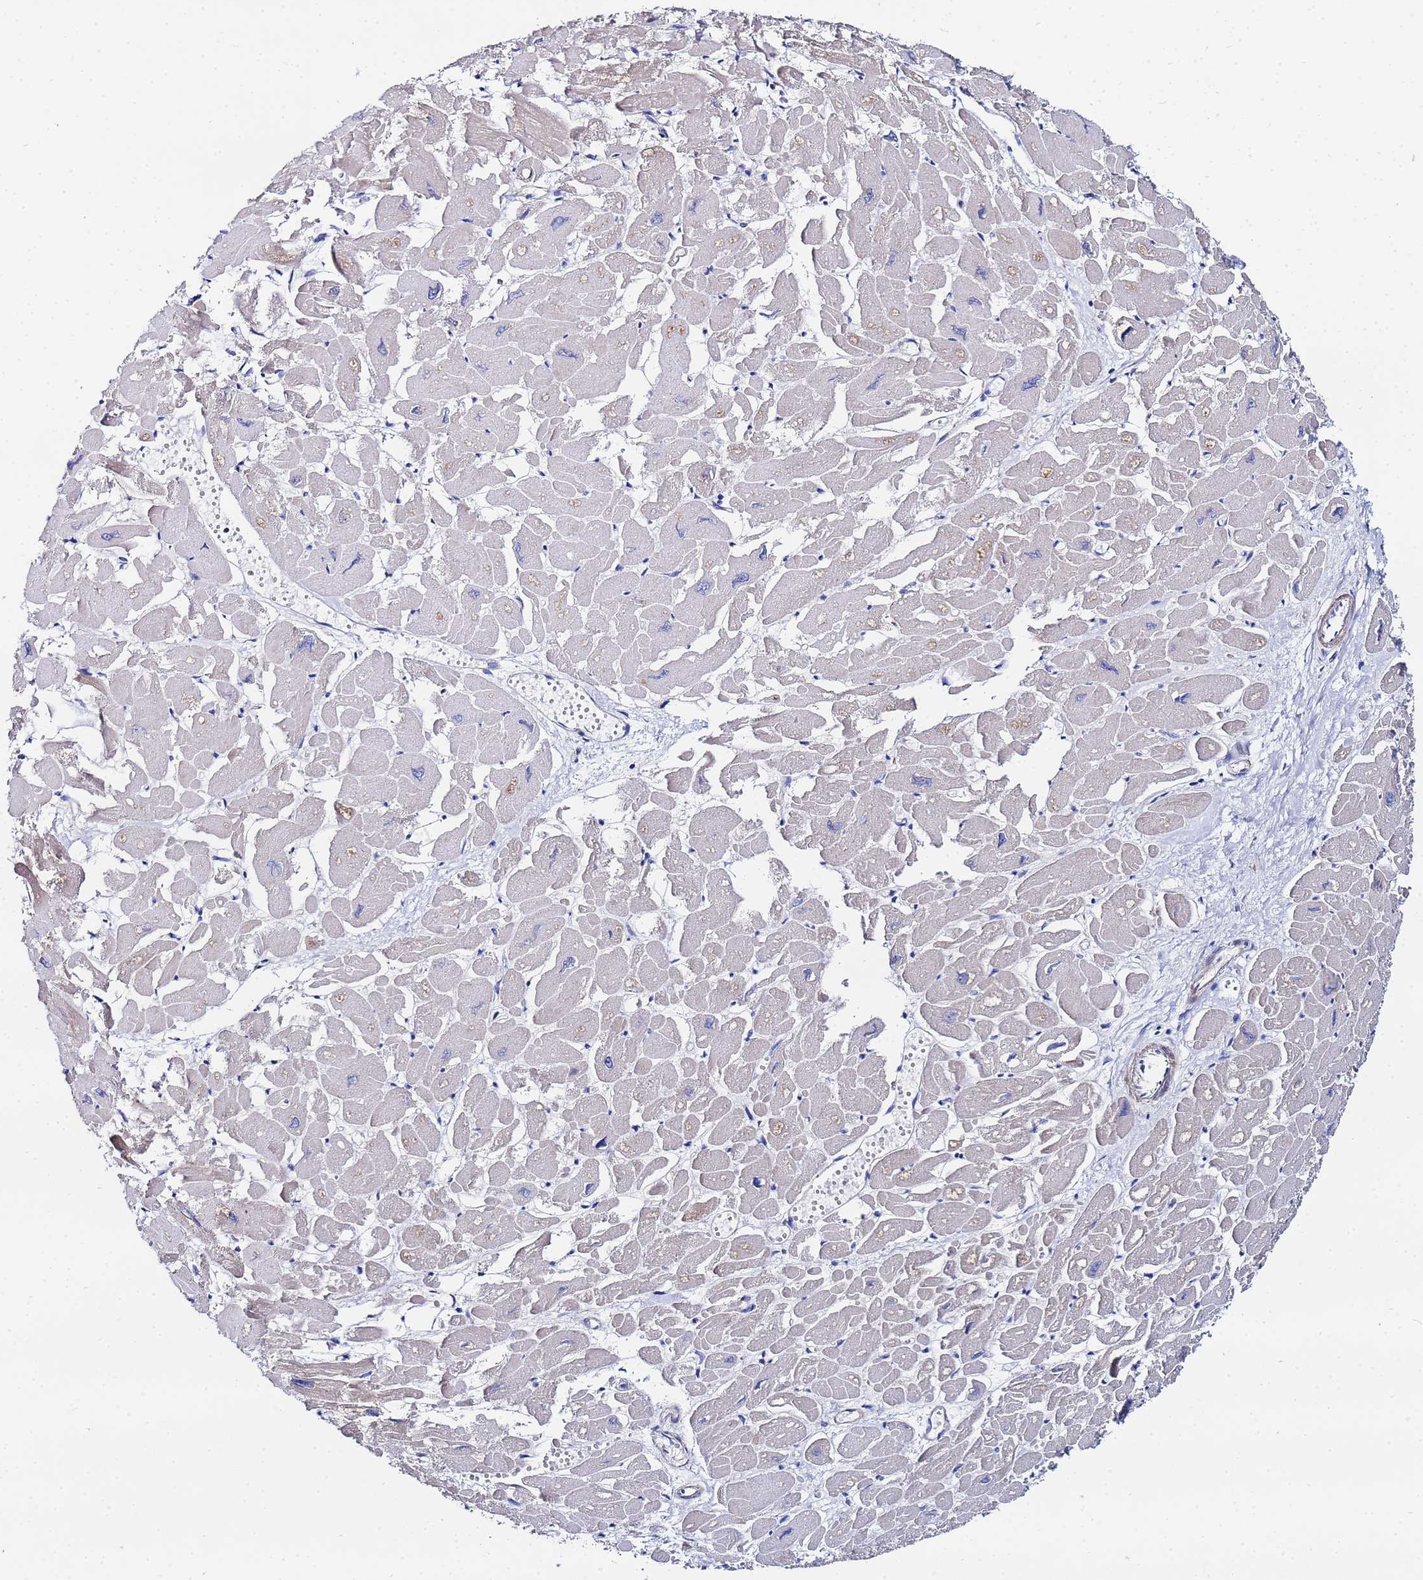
{"staining": {"intensity": "negative", "quantity": "none", "location": "none"}, "tissue": "heart muscle", "cell_type": "Cardiomyocytes", "image_type": "normal", "snomed": [{"axis": "morphology", "description": "Normal tissue, NOS"}, {"axis": "topography", "description": "Heart"}], "caption": "This is an immunohistochemistry photomicrograph of normal human heart muscle. There is no staining in cardiomyocytes.", "gene": "FAHD2A", "patient": {"sex": "male", "age": 54}}